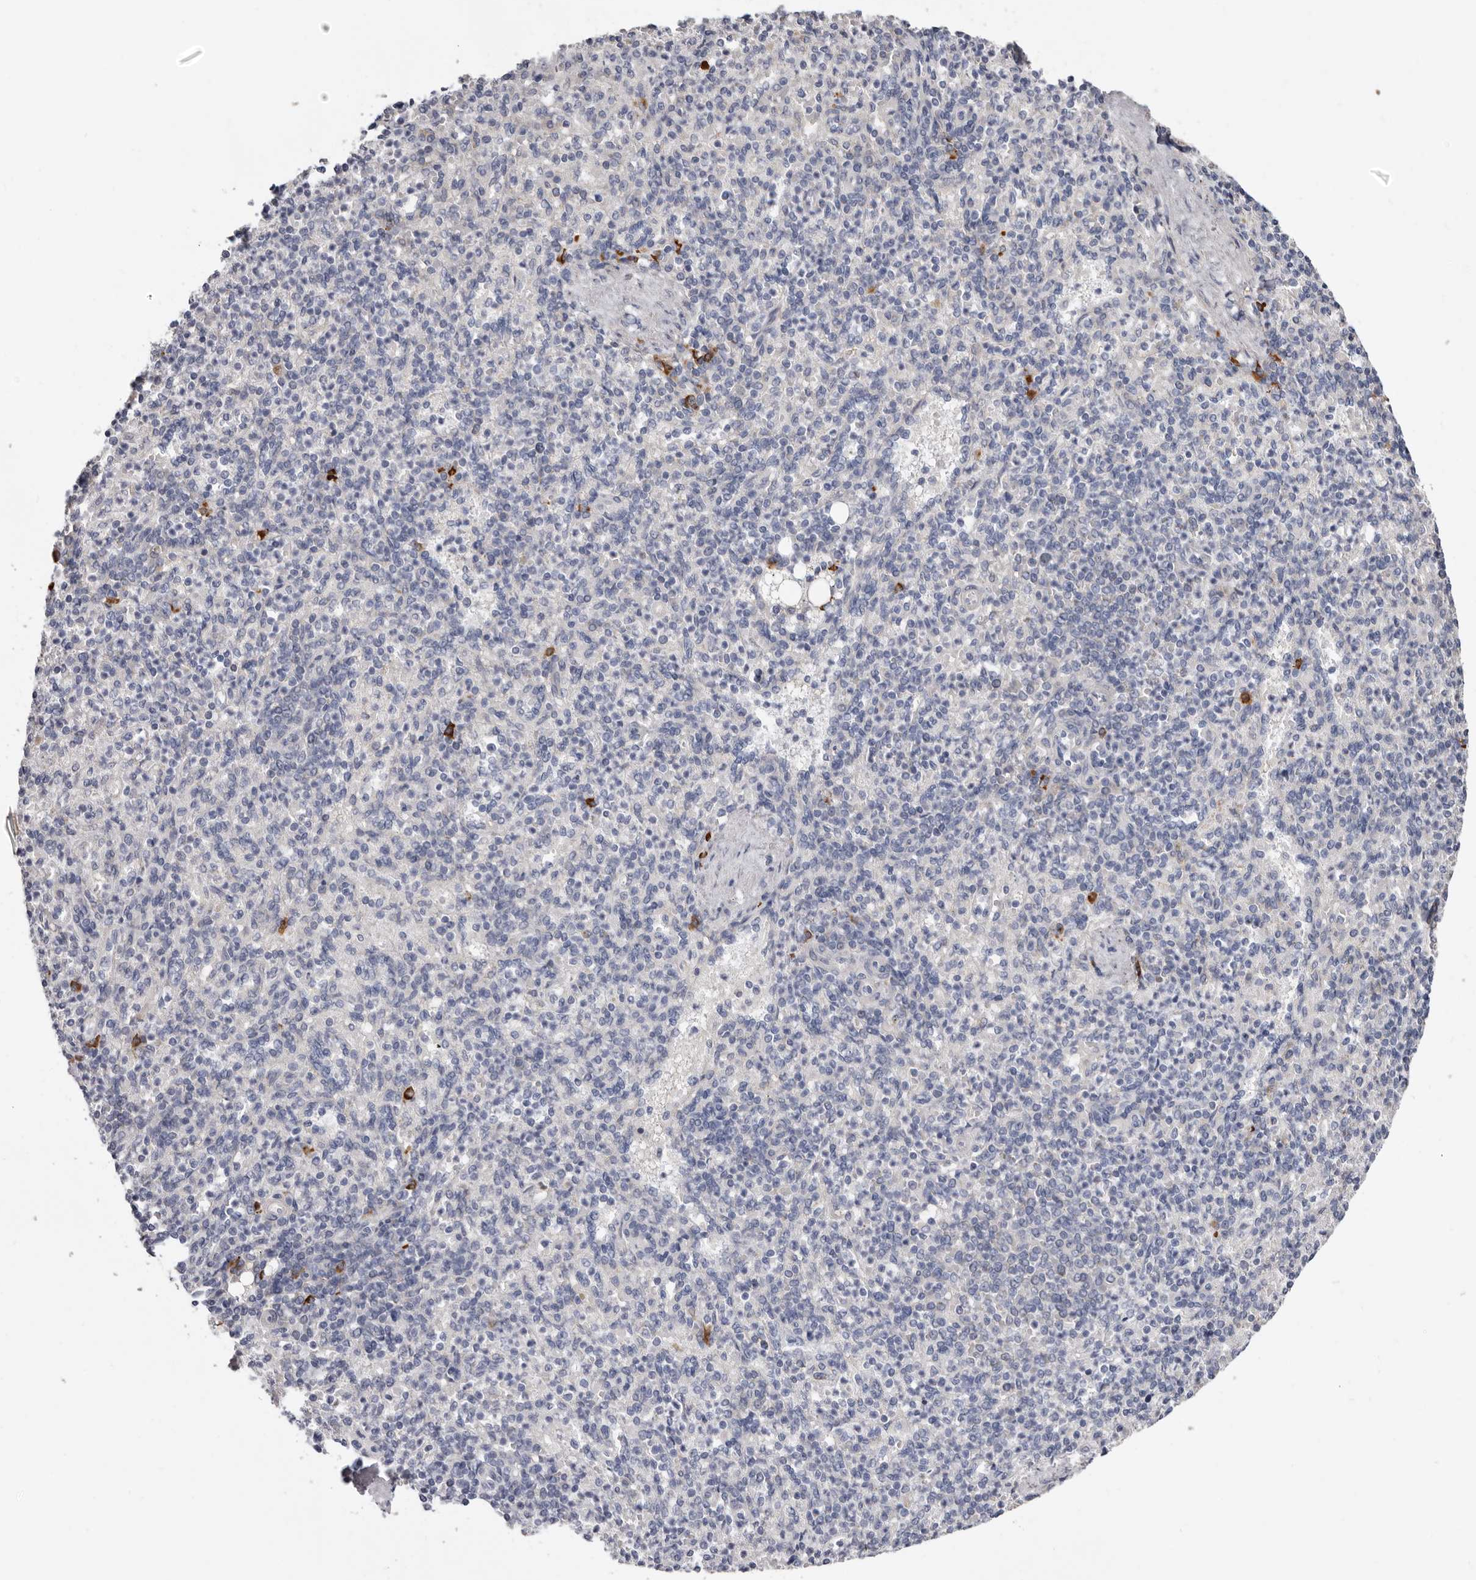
{"staining": {"intensity": "negative", "quantity": "none", "location": "none"}, "tissue": "spleen", "cell_type": "Cells in red pulp", "image_type": "normal", "snomed": [{"axis": "morphology", "description": "Normal tissue, NOS"}, {"axis": "topography", "description": "Spleen"}], "caption": "DAB immunohistochemical staining of benign spleen displays no significant expression in cells in red pulp.", "gene": "SPTA1", "patient": {"sex": "female", "age": 74}}